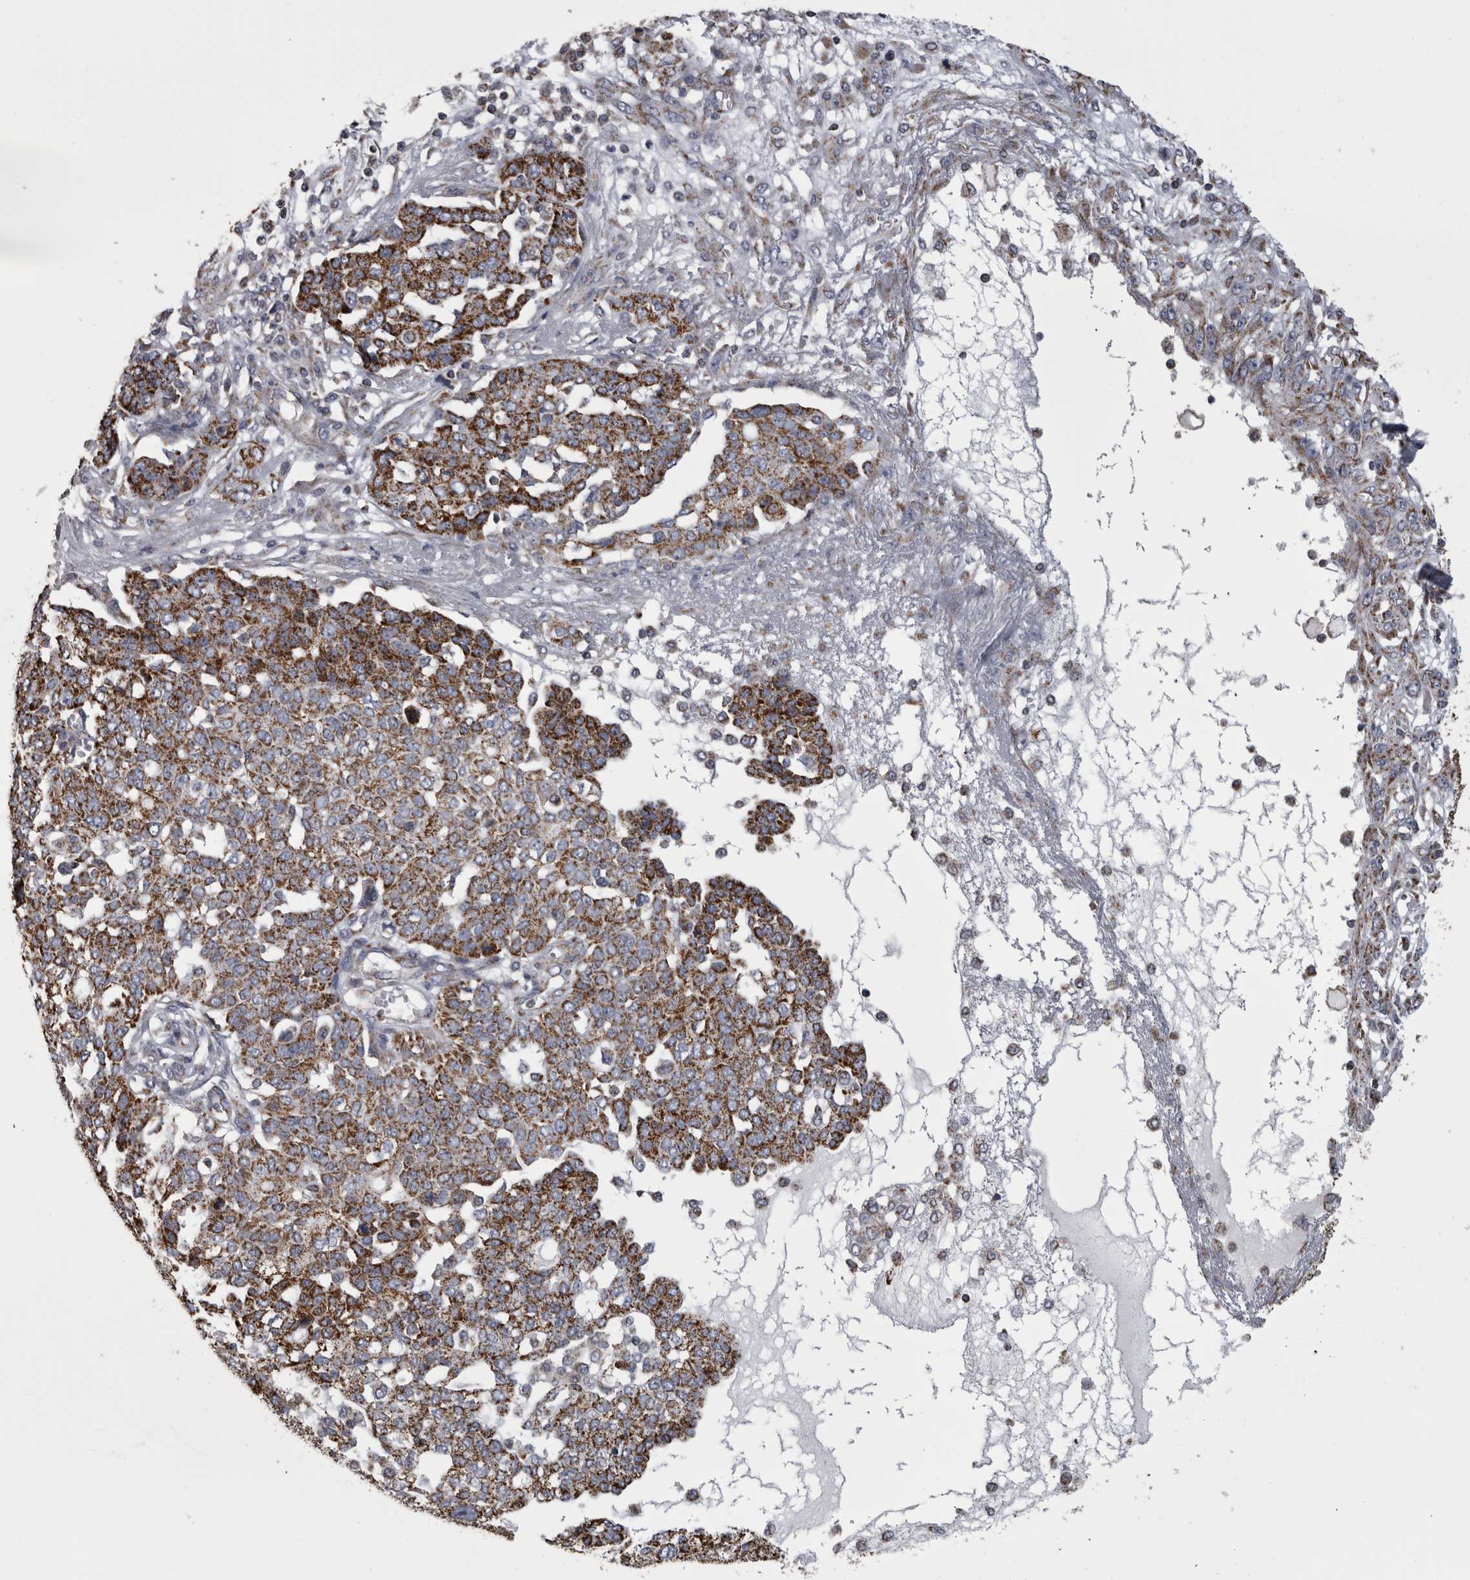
{"staining": {"intensity": "strong", "quantity": ">75%", "location": "cytoplasmic/membranous"}, "tissue": "ovarian cancer", "cell_type": "Tumor cells", "image_type": "cancer", "snomed": [{"axis": "morphology", "description": "Cystadenocarcinoma, serous, NOS"}, {"axis": "topography", "description": "Soft tissue"}, {"axis": "topography", "description": "Ovary"}], "caption": "There is high levels of strong cytoplasmic/membranous expression in tumor cells of ovarian cancer, as demonstrated by immunohistochemical staining (brown color).", "gene": "MDH2", "patient": {"sex": "female", "age": 57}}